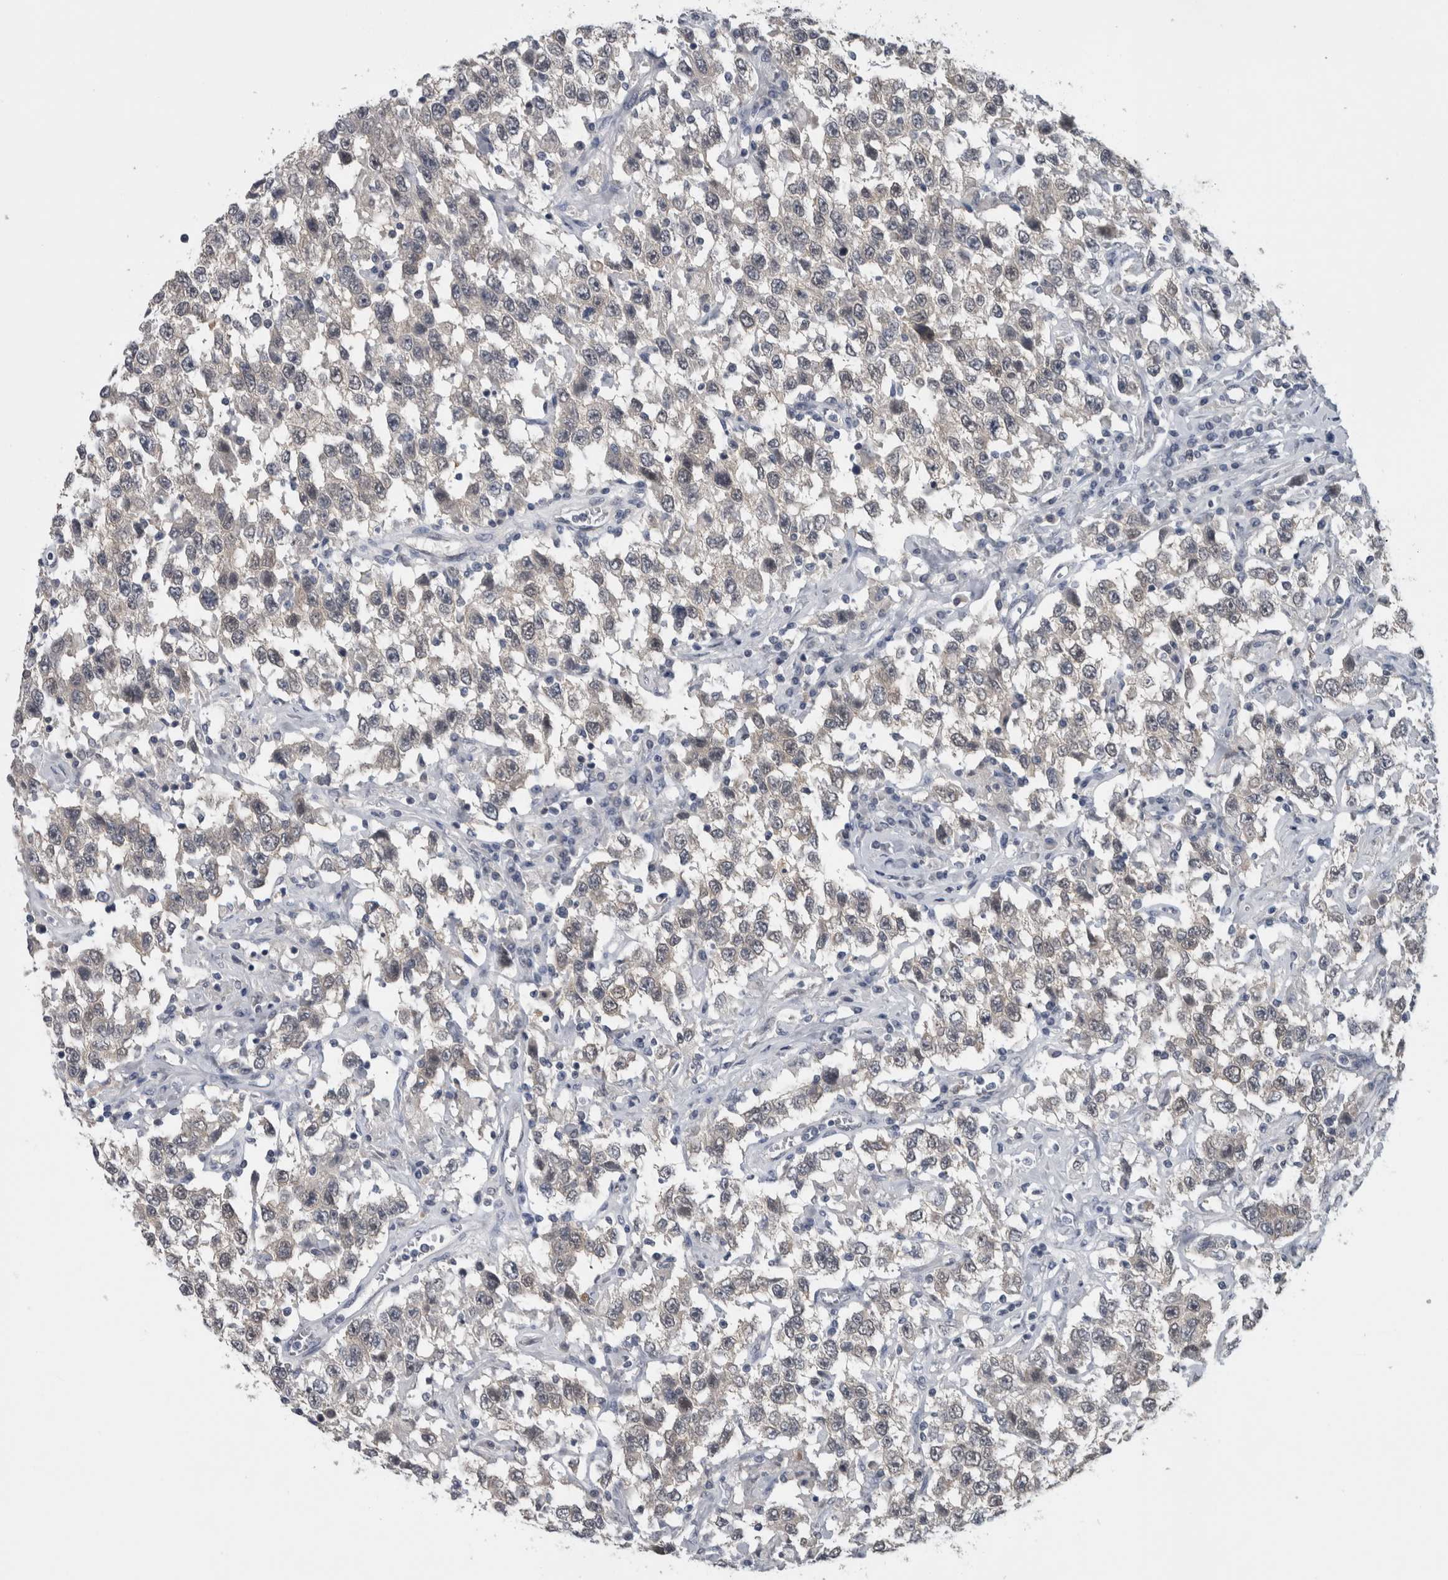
{"staining": {"intensity": "weak", "quantity": "25%-75%", "location": "cytoplasmic/membranous,nuclear"}, "tissue": "testis cancer", "cell_type": "Tumor cells", "image_type": "cancer", "snomed": [{"axis": "morphology", "description": "Seminoma, NOS"}, {"axis": "topography", "description": "Testis"}], "caption": "High-magnification brightfield microscopy of testis cancer stained with DAB (3,3'-diaminobenzidine) (brown) and counterstained with hematoxylin (blue). tumor cells exhibit weak cytoplasmic/membranous and nuclear expression is seen in about25%-75% of cells.", "gene": "NAPRT", "patient": {"sex": "male", "age": 41}}